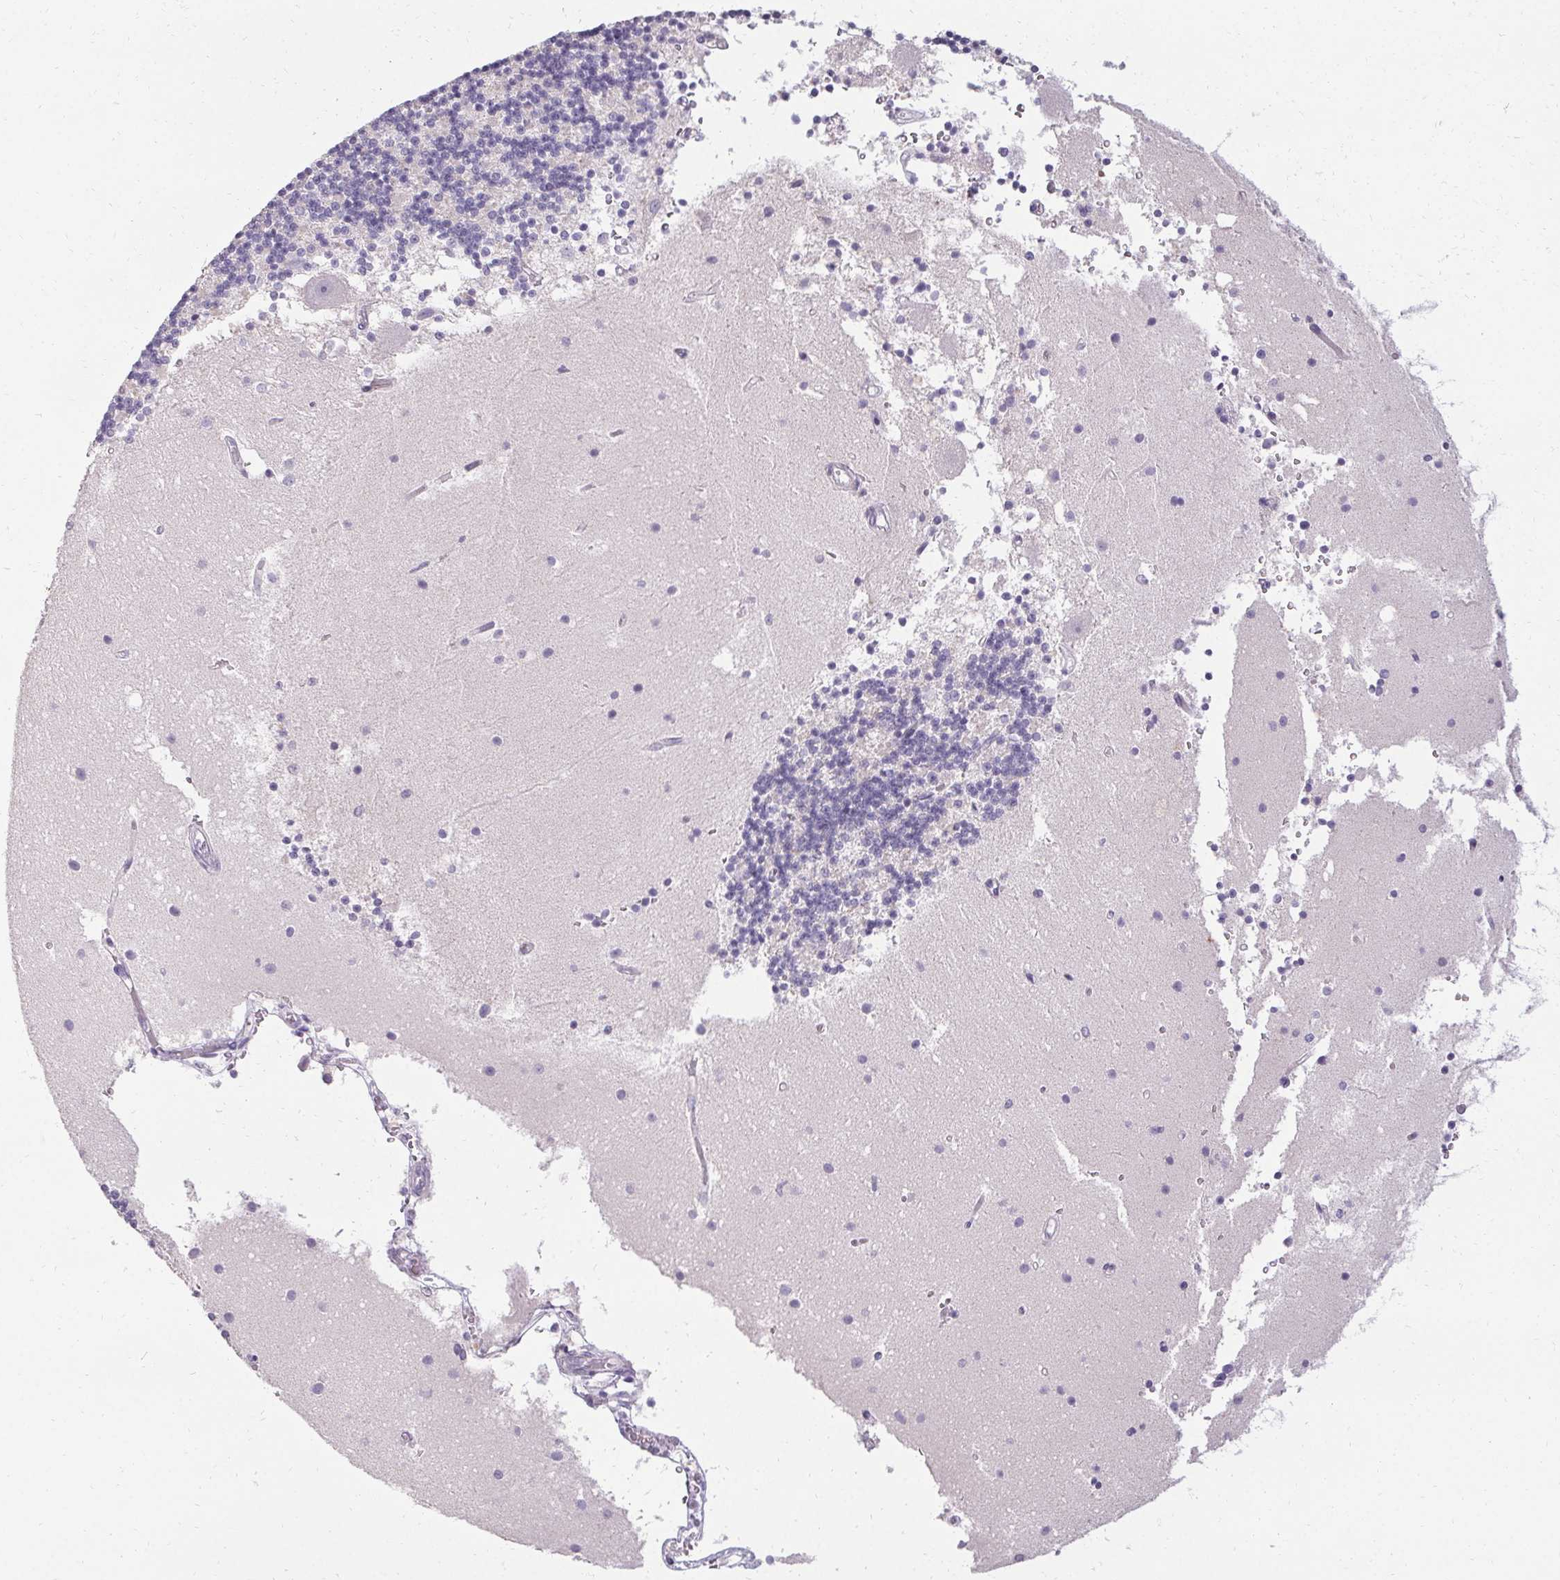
{"staining": {"intensity": "negative", "quantity": "none", "location": "none"}, "tissue": "cerebellum", "cell_type": "Cells in granular layer", "image_type": "normal", "snomed": [{"axis": "morphology", "description": "Normal tissue, NOS"}, {"axis": "topography", "description": "Cerebellum"}], "caption": "A high-resolution photomicrograph shows immunohistochemistry (IHC) staining of normal cerebellum, which demonstrates no significant staining in cells in granular layer.", "gene": "PMEL", "patient": {"sex": "male", "age": 54}}